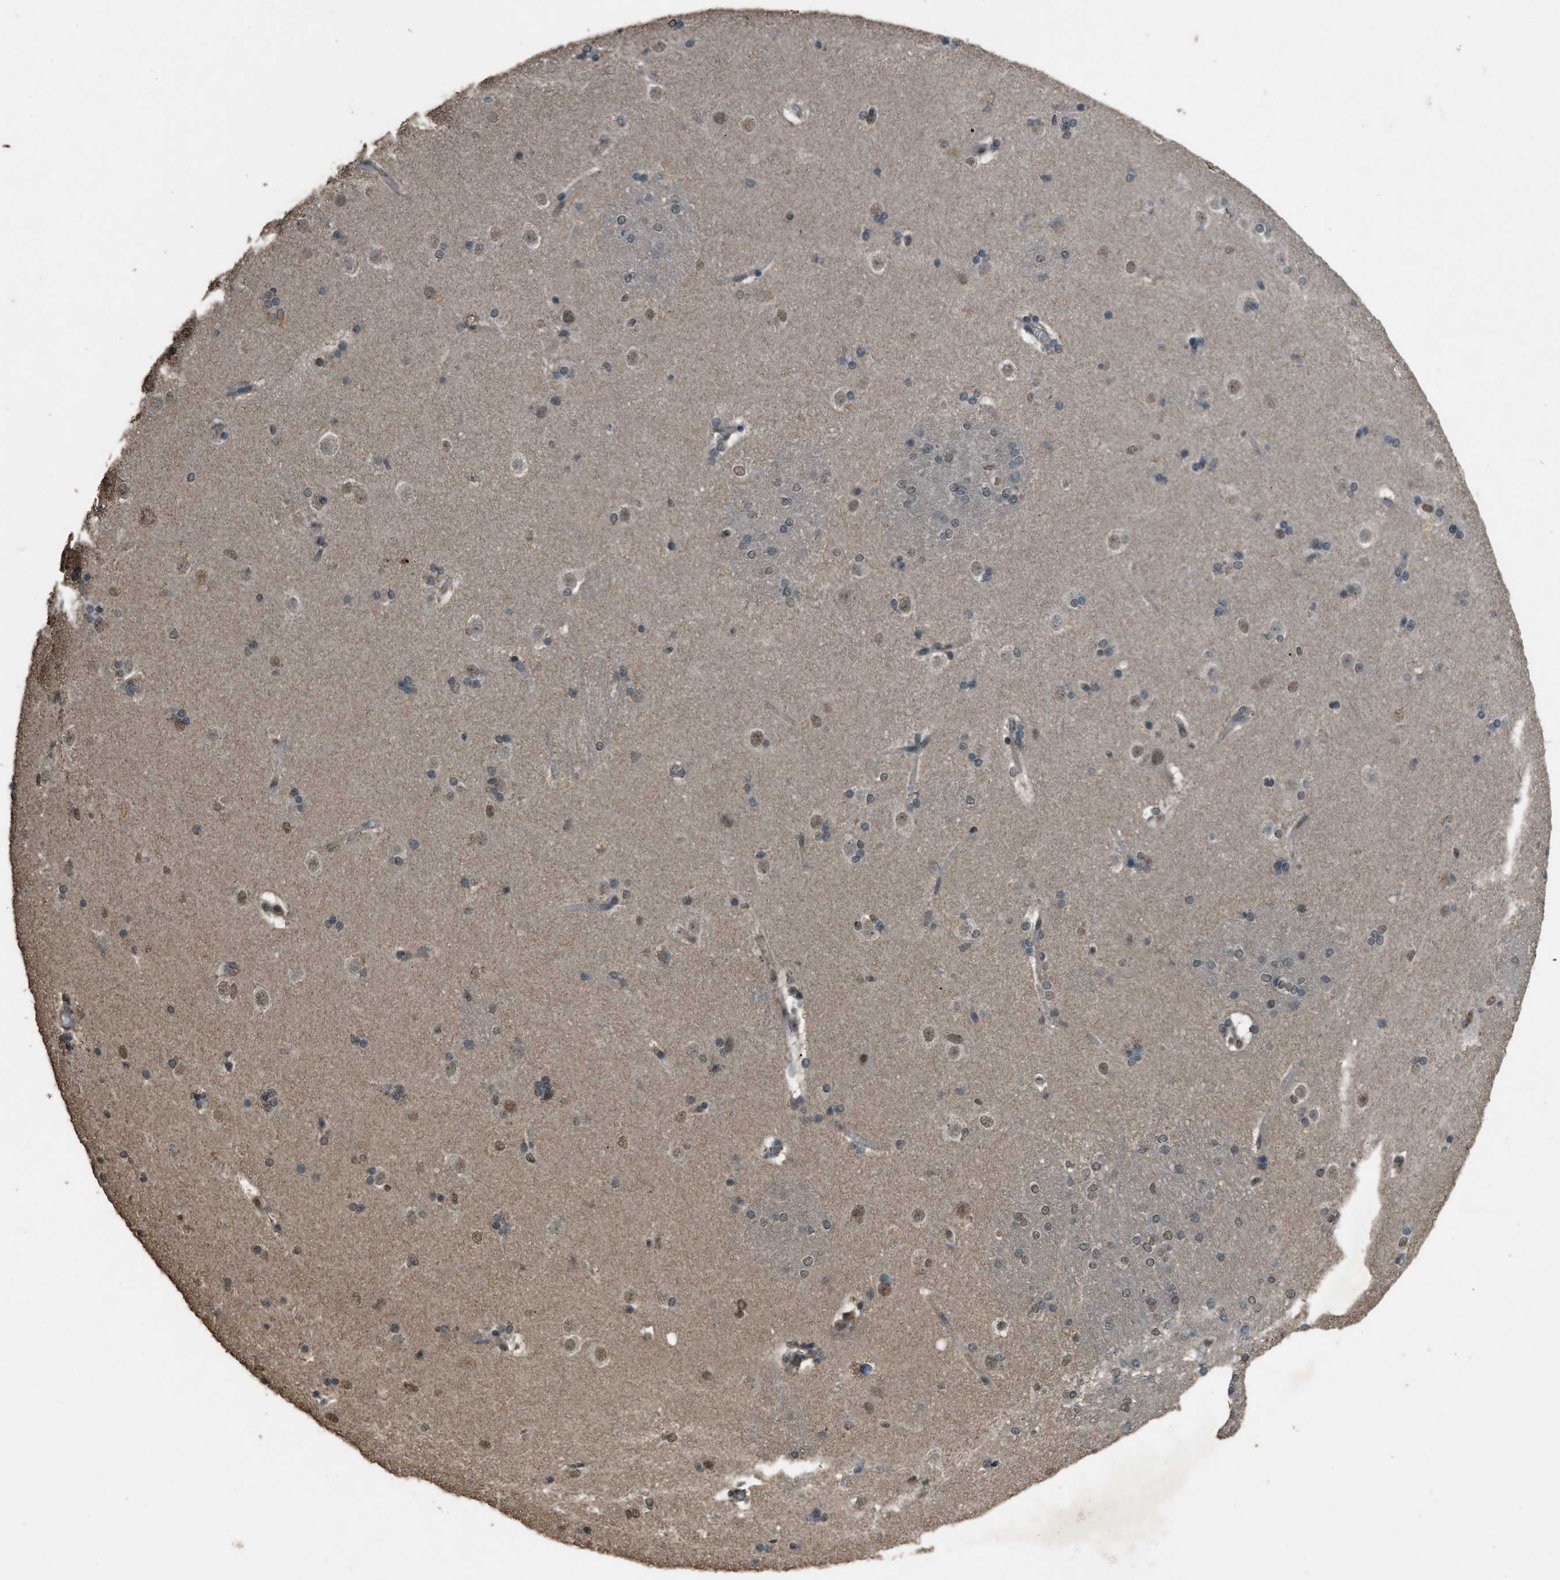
{"staining": {"intensity": "moderate", "quantity": "25%-75%", "location": "nuclear"}, "tissue": "caudate", "cell_type": "Glial cells", "image_type": "normal", "snomed": [{"axis": "morphology", "description": "Normal tissue, NOS"}, {"axis": "topography", "description": "Lateral ventricle wall"}], "caption": "Protein expression analysis of benign caudate shows moderate nuclear staining in approximately 25%-75% of glial cells. Nuclei are stained in blue.", "gene": "SERTAD2", "patient": {"sex": "female", "age": 19}}